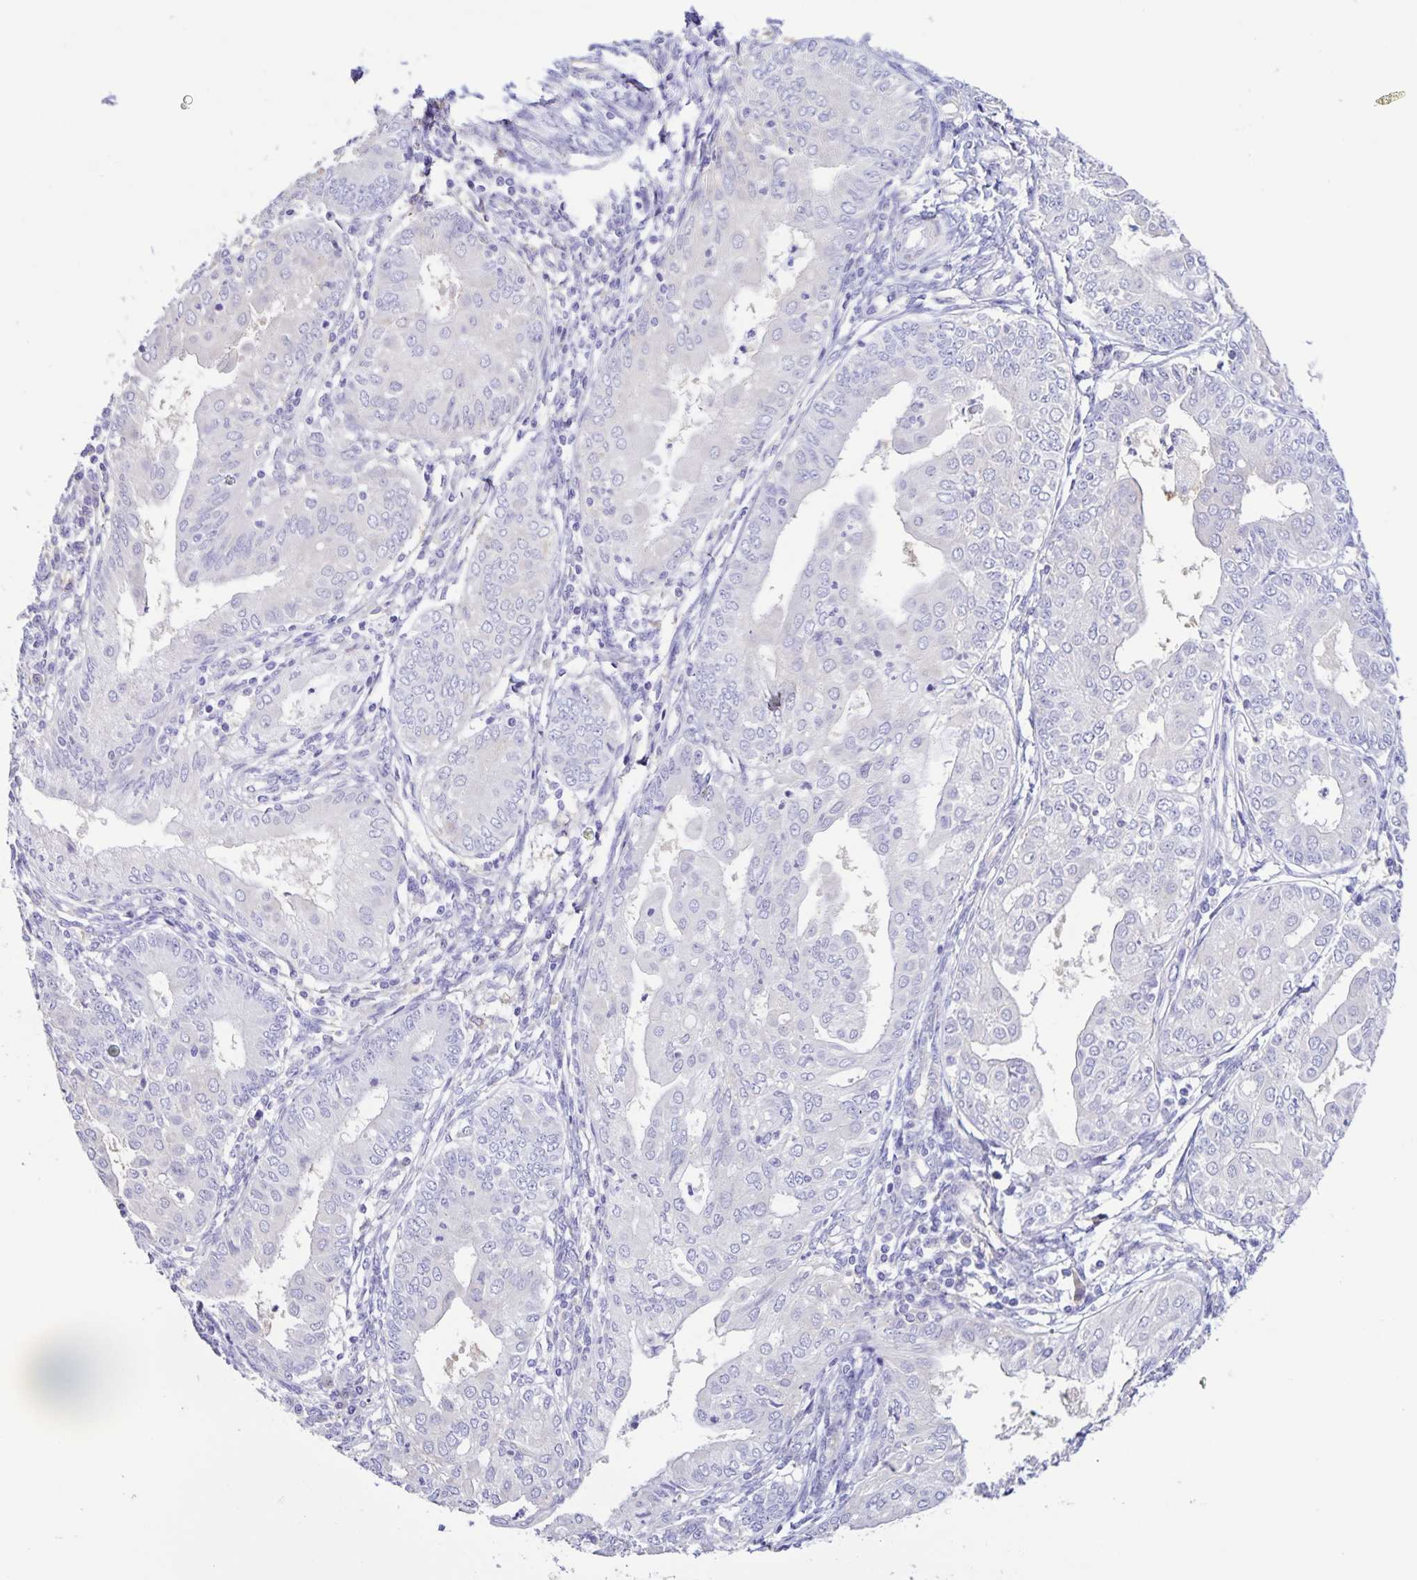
{"staining": {"intensity": "negative", "quantity": "none", "location": "none"}, "tissue": "endometrial cancer", "cell_type": "Tumor cells", "image_type": "cancer", "snomed": [{"axis": "morphology", "description": "Adenocarcinoma, NOS"}, {"axis": "topography", "description": "Endometrium"}], "caption": "There is no significant staining in tumor cells of endometrial adenocarcinoma.", "gene": "BOLL", "patient": {"sex": "female", "age": 68}}